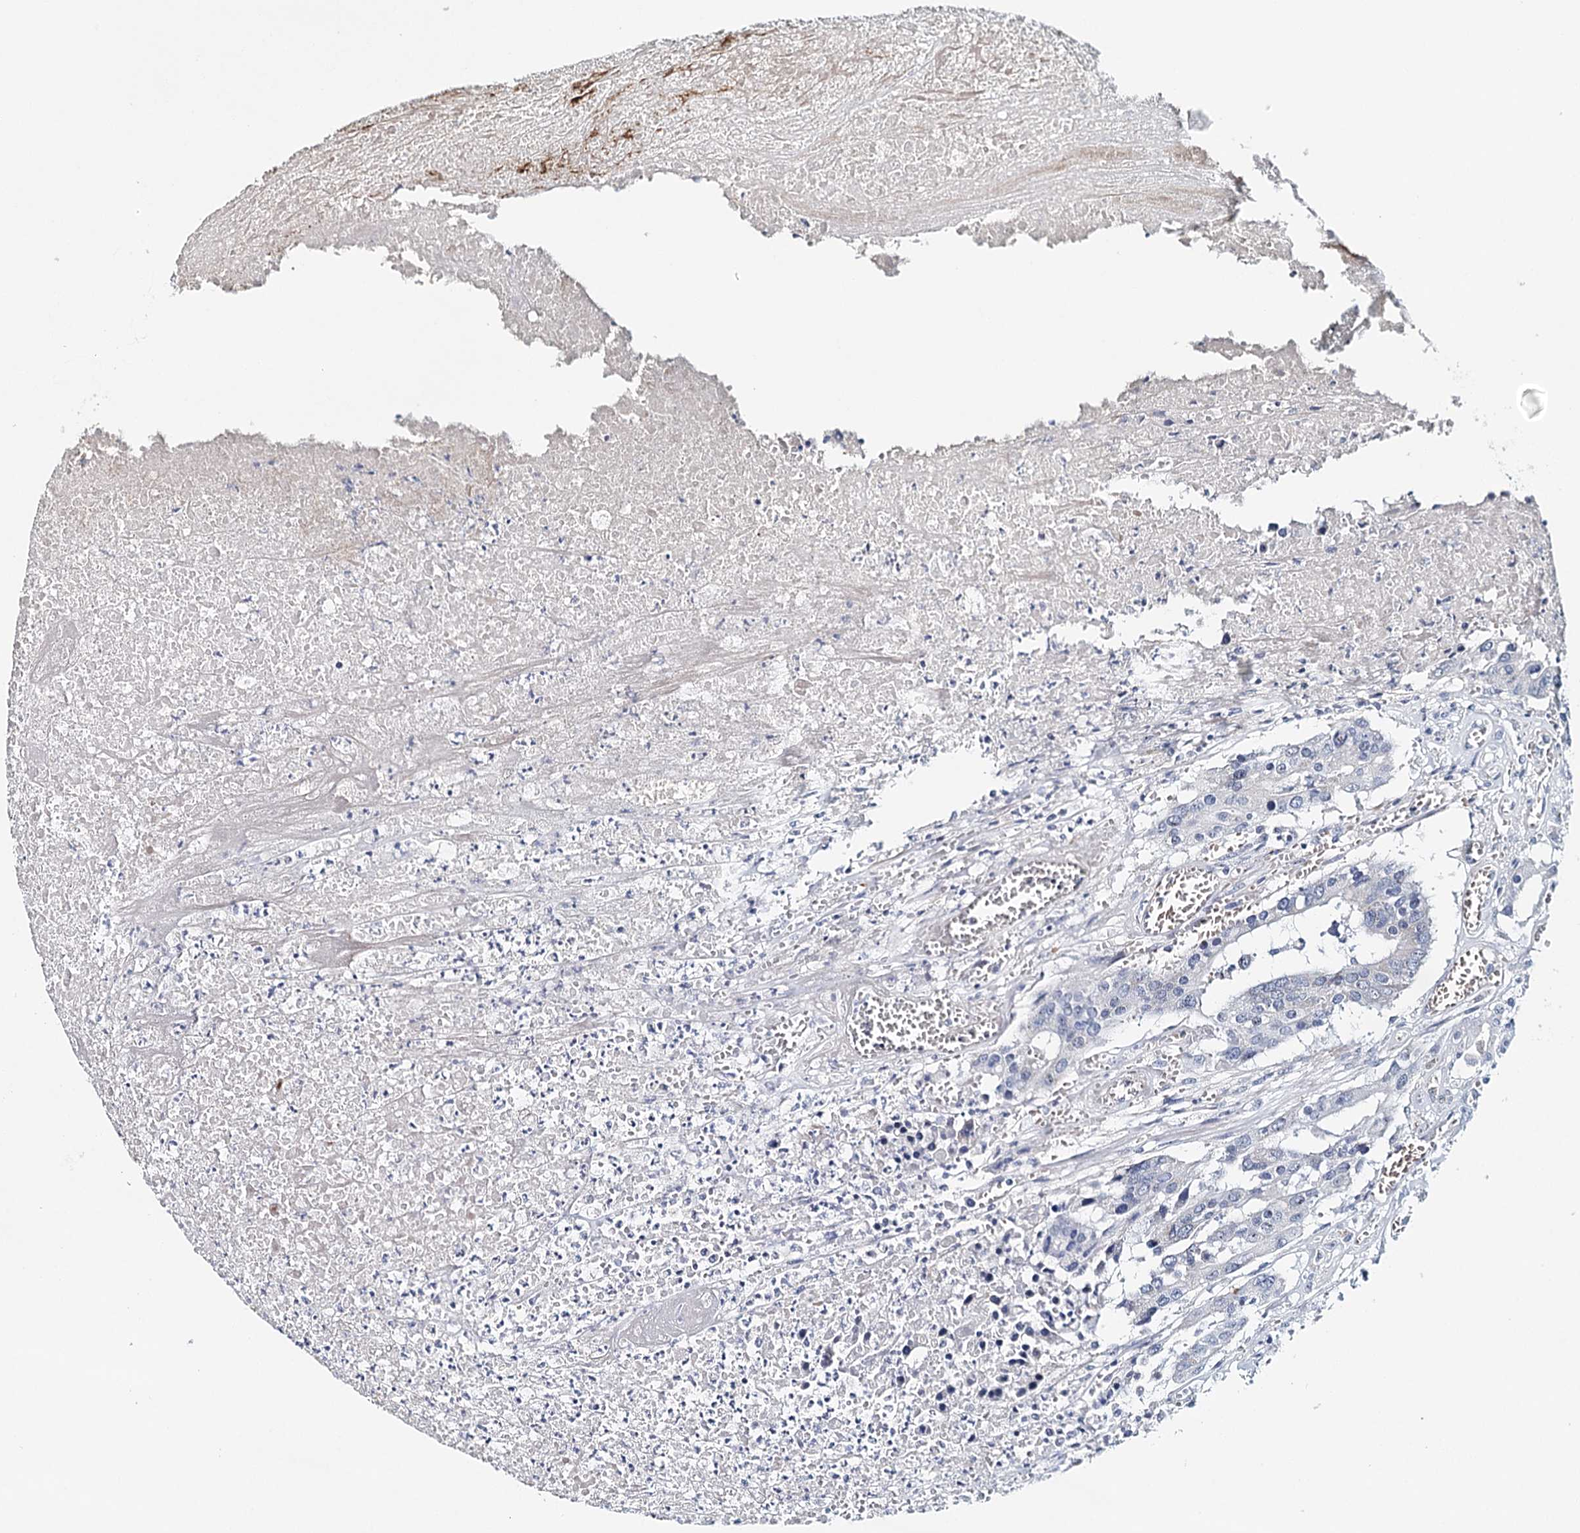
{"staining": {"intensity": "negative", "quantity": "none", "location": "none"}, "tissue": "colorectal cancer", "cell_type": "Tumor cells", "image_type": "cancer", "snomed": [{"axis": "morphology", "description": "Adenocarcinoma, NOS"}, {"axis": "topography", "description": "Colon"}], "caption": "Adenocarcinoma (colorectal) was stained to show a protein in brown. There is no significant expression in tumor cells.", "gene": "RBM43", "patient": {"sex": "male", "age": 77}}